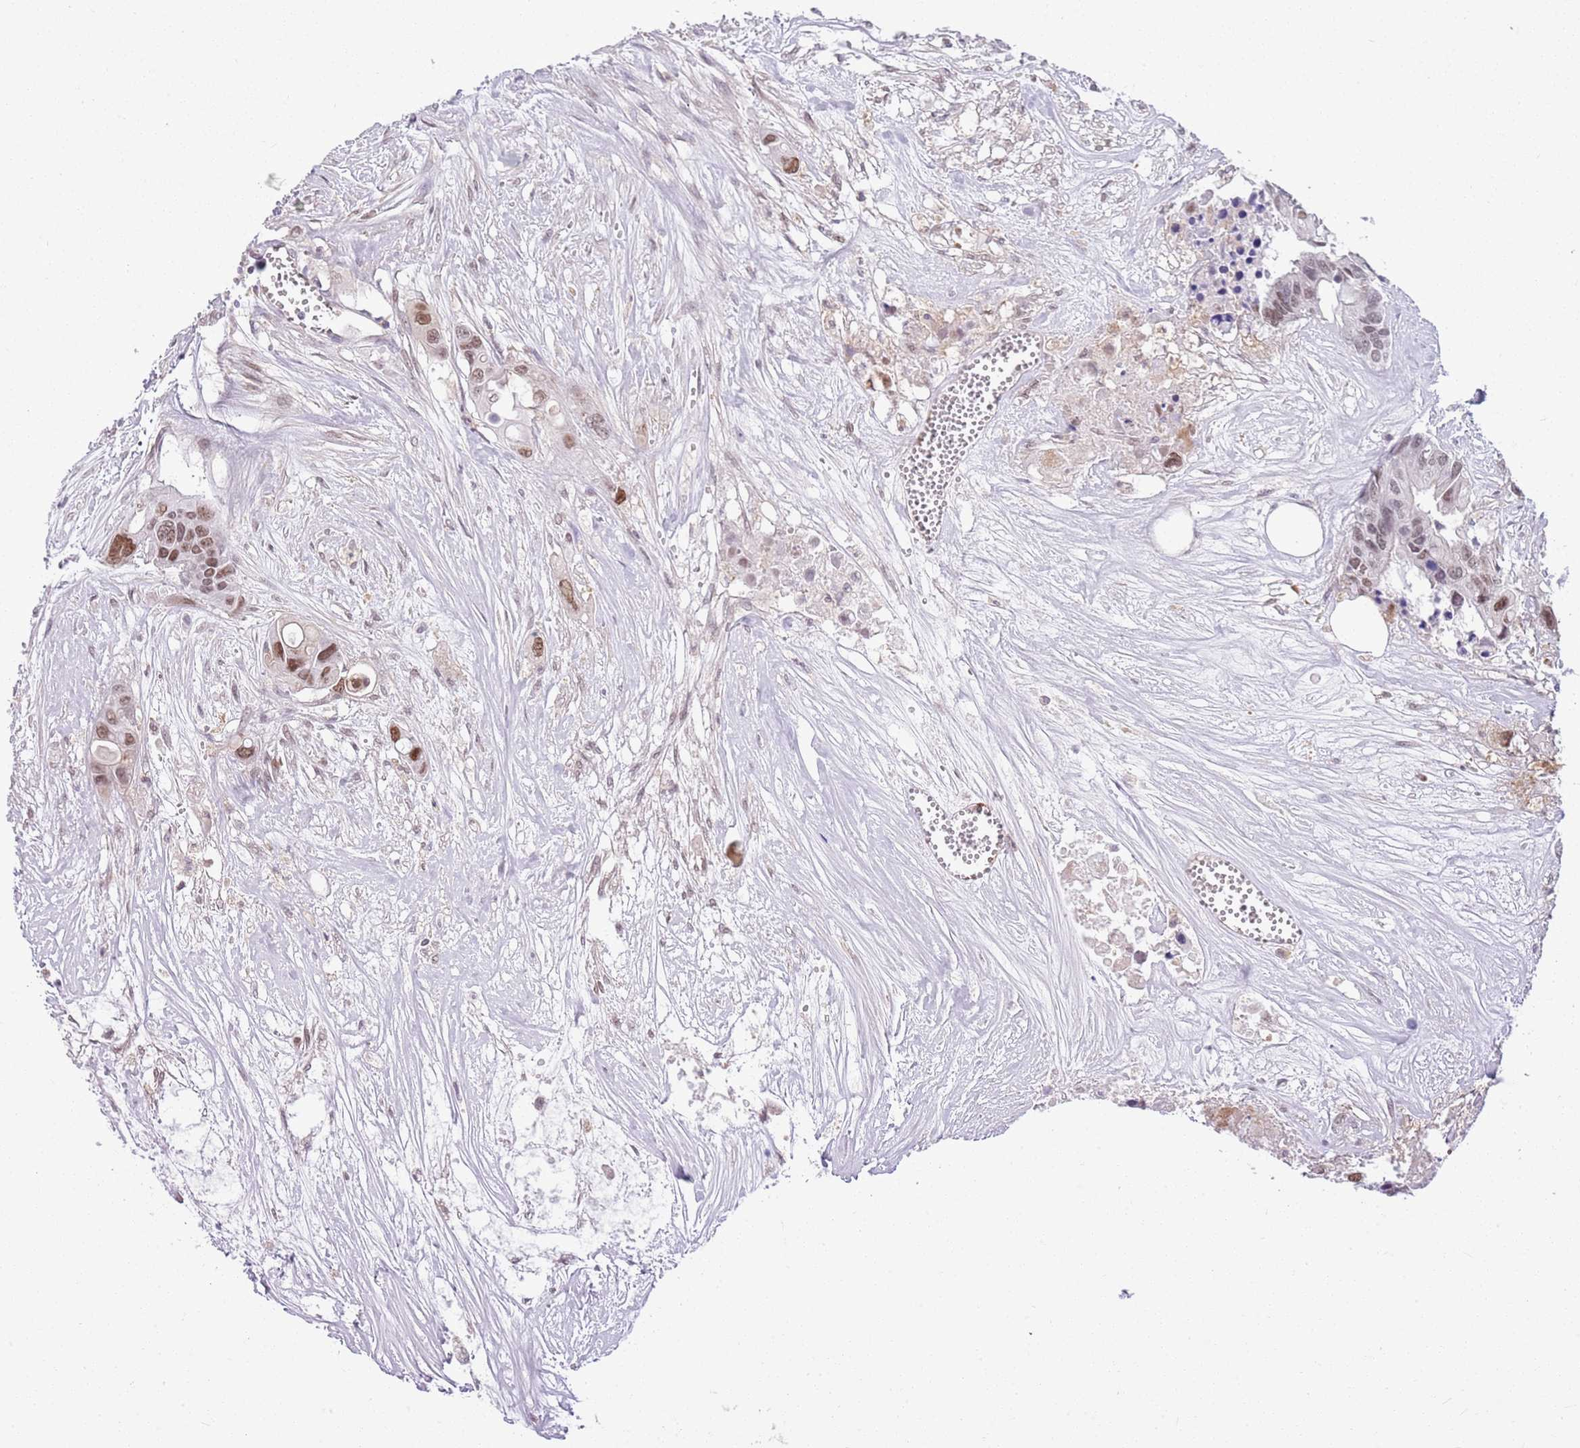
{"staining": {"intensity": "moderate", "quantity": ">75%", "location": "nuclear"}, "tissue": "colorectal cancer", "cell_type": "Tumor cells", "image_type": "cancer", "snomed": [{"axis": "morphology", "description": "Adenocarcinoma, NOS"}, {"axis": "topography", "description": "Colon"}], "caption": "Colorectal cancer (adenocarcinoma) tissue reveals moderate nuclear expression in about >75% of tumor cells", "gene": "DHX32", "patient": {"sex": "male", "age": 77}}